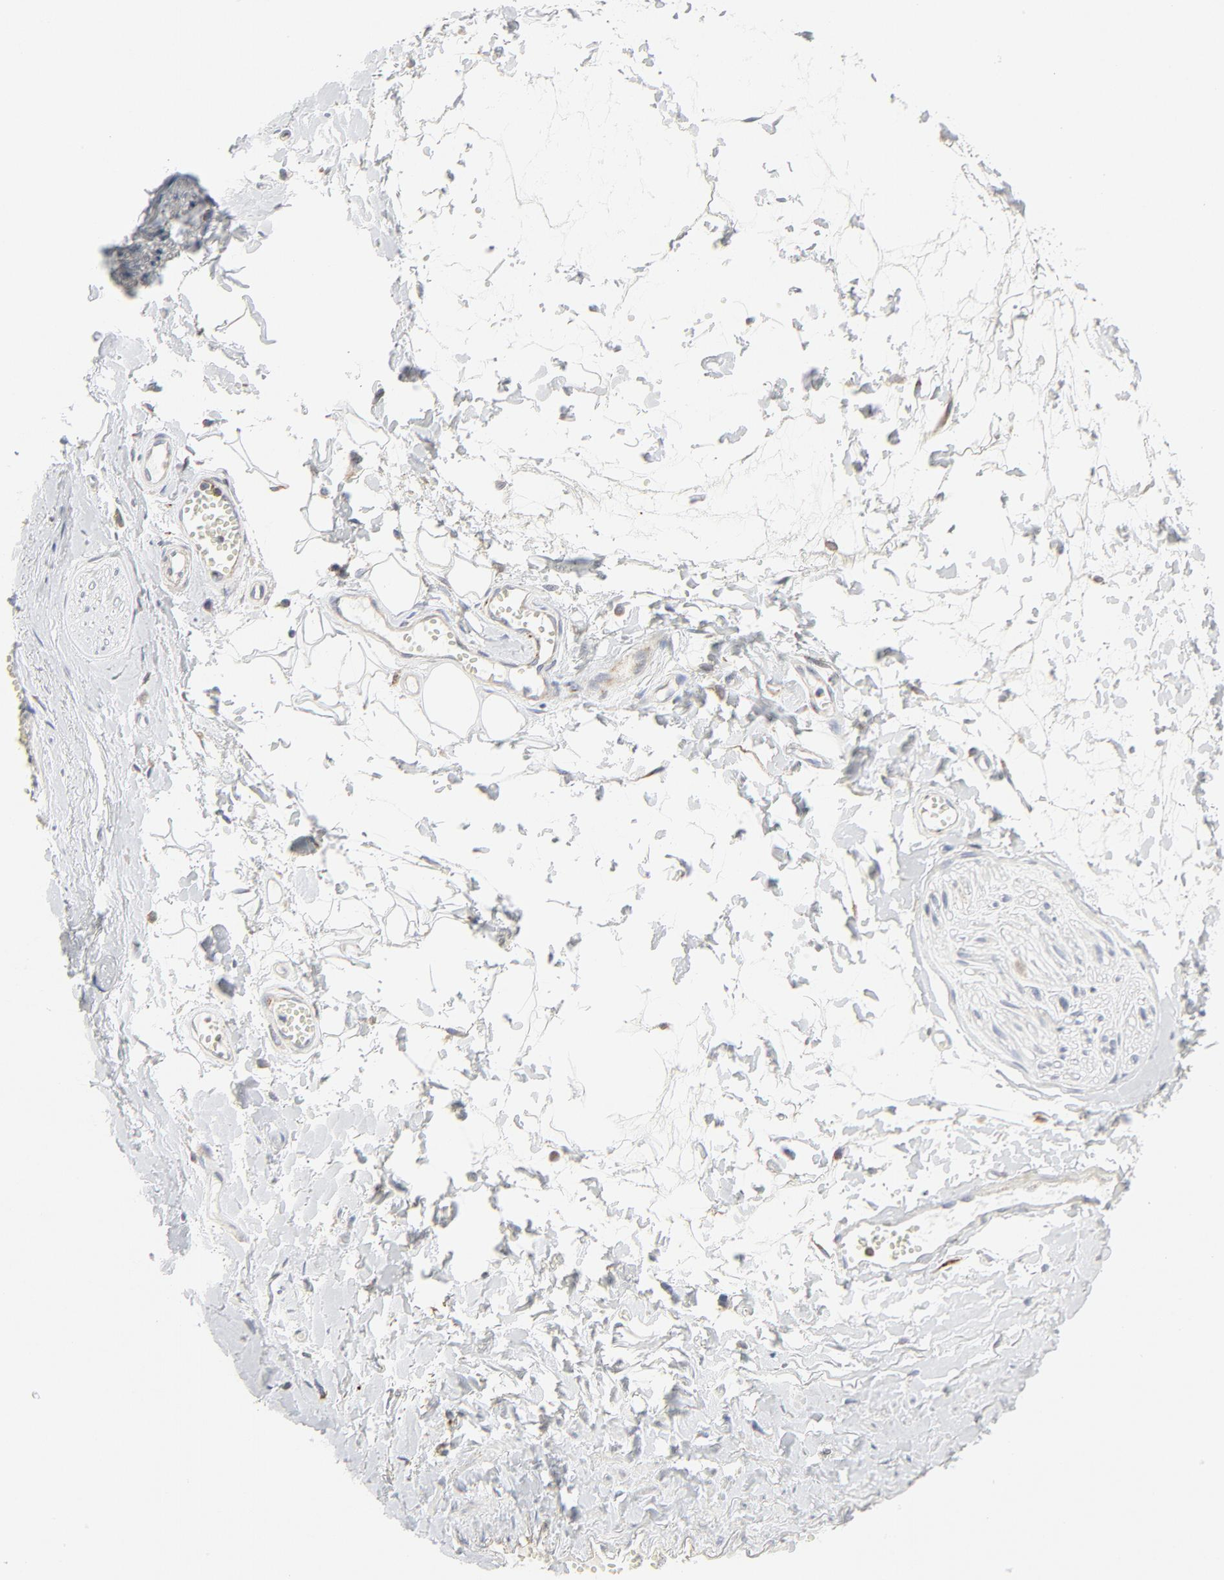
{"staining": {"intensity": "weak", "quantity": "25%-75%", "location": "cytoplasmic/membranous"}, "tissue": "soft tissue", "cell_type": "Fibroblasts", "image_type": "normal", "snomed": [{"axis": "morphology", "description": "Normal tissue, NOS"}, {"axis": "morphology", "description": "Inflammation, NOS"}, {"axis": "topography", "description": "Salivary gland"}, {"axis": "topography", "description": "Peripheral nerve tissue"}], "caption": "Protein expression analysis of unremarkable human soft tissue reveals weak cytoplasmic/membranous positivity in approximately 25%-75% of fibroblasts.", "gene": "LRP6", "patient": {"sex": "female", "age": 75}}